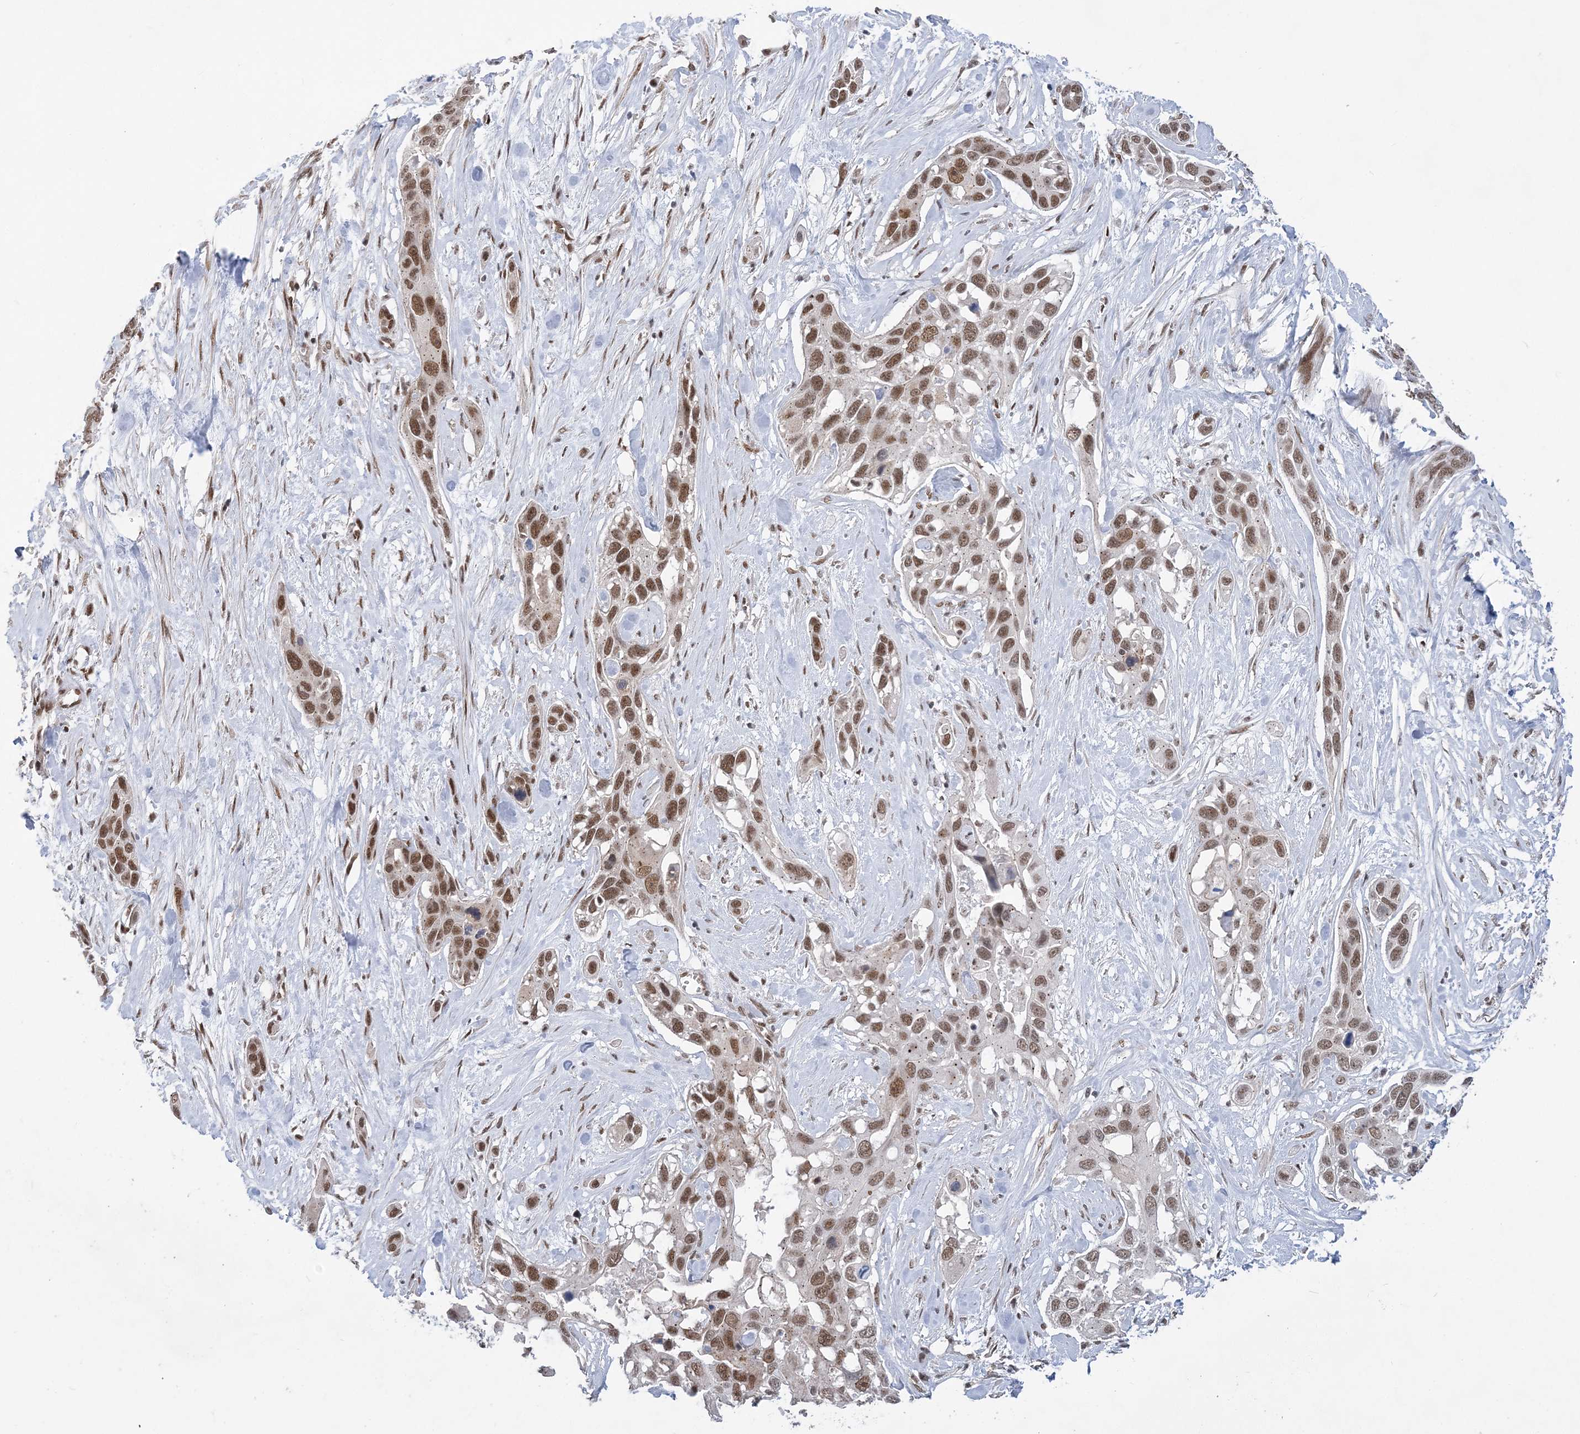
{"staining": {"intensity": "moderate", "quantity": ">75%", "location": "nuclear"}, "tissue": "pancreatic cancer", "cell_type": "Tumor cells", "image_type": "cancer", "snomed": [{"axis": "morphology", "description": "Adenocarcinoma, NOS"}, {"axis": "topography", "description": "Pancreas"}], "caption": "This is a histology image of IHC staining of pancreatic adenocarcinoma, which shows moderate staining in the nuclear of tumor cells.", "gene": "WAC", "patient": {"sex": "female", "age": 60}}